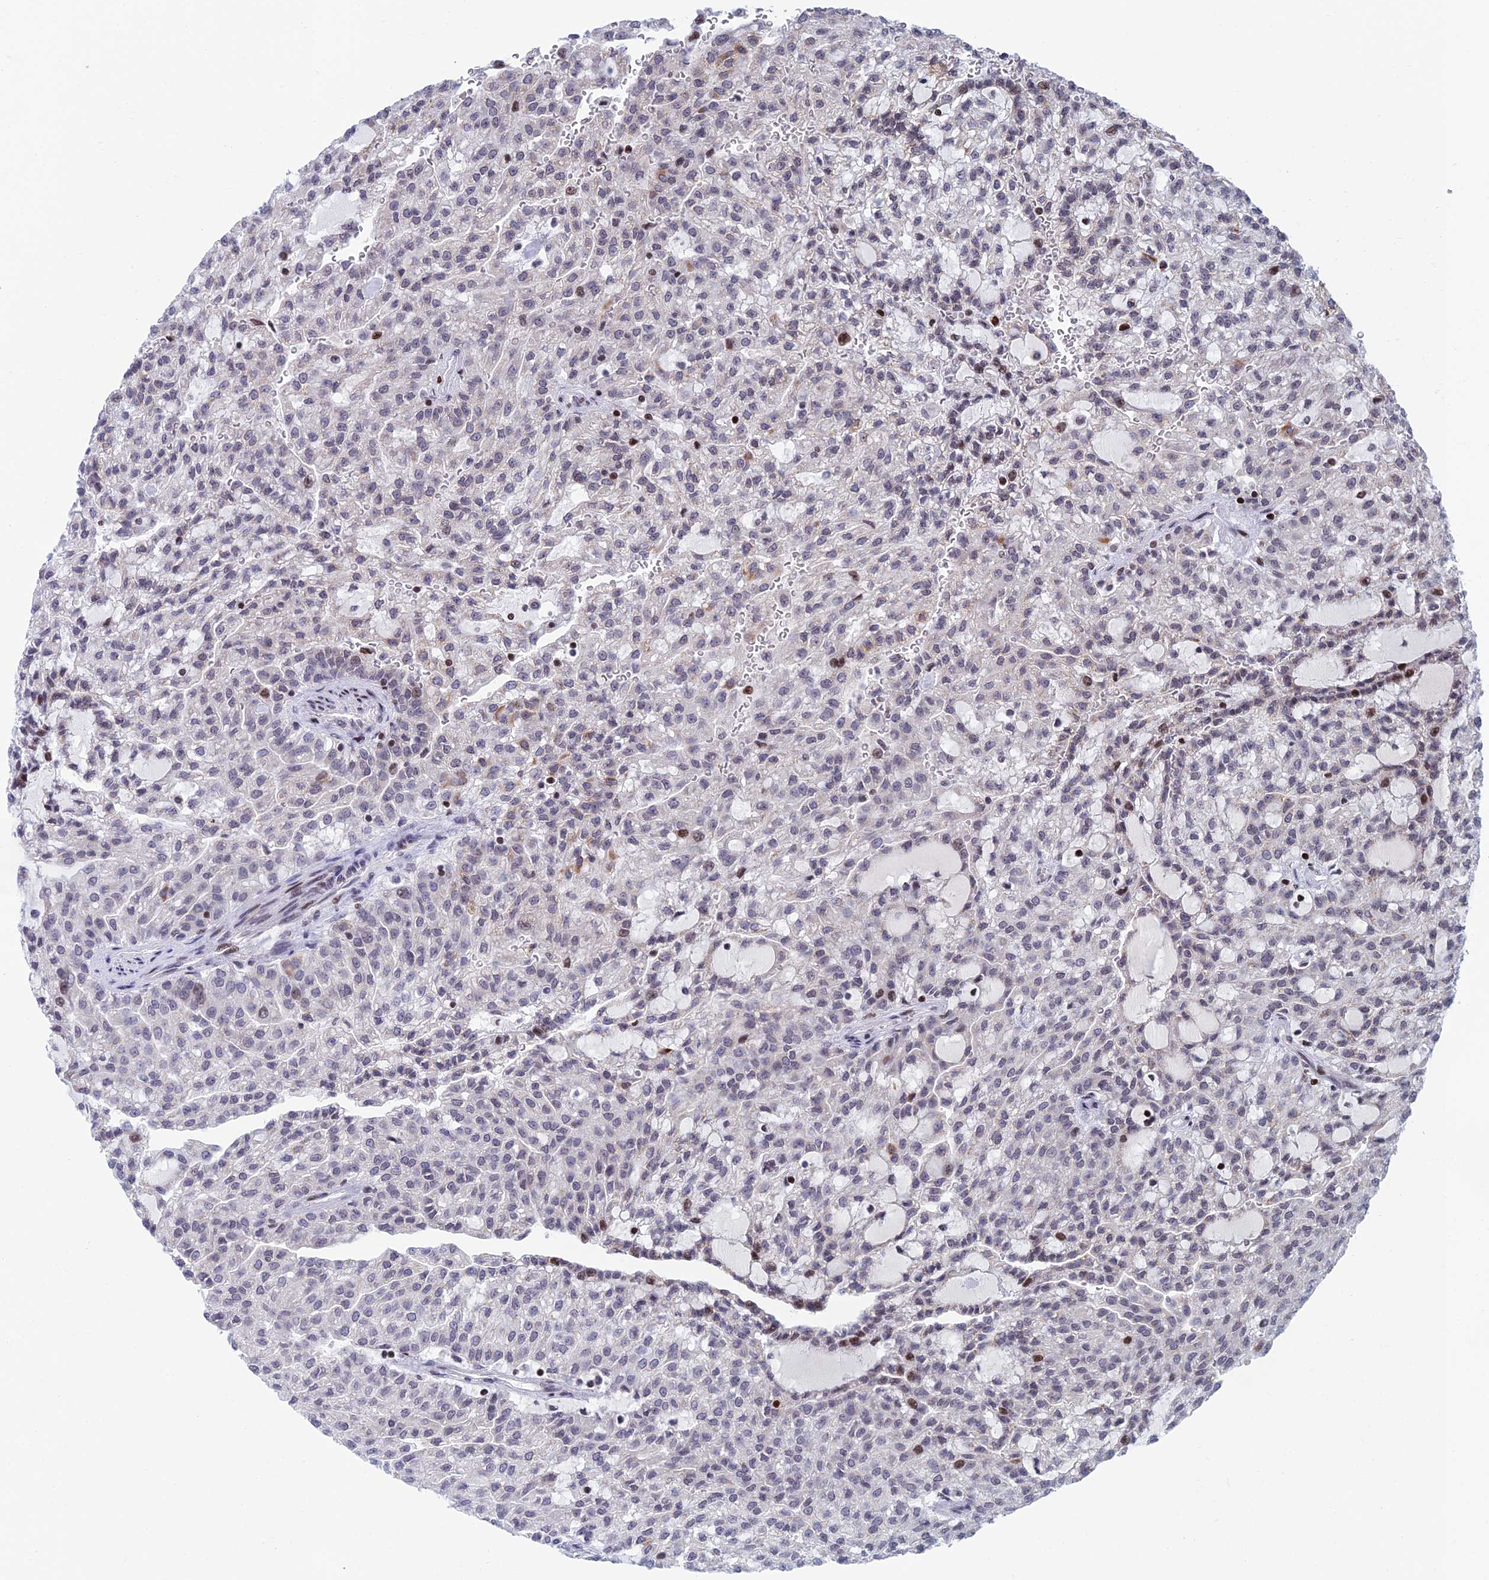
{"staining": {"intensity": "negative", "quantity": "none", "location": "none"}, "tissue": "renal cancer", "cell_type": "Tumor cells", "image_type": "cancer", "snomed": [{"axis": "morphology", "description": "Adenocarcinoma, NOS"}, {"axis": "topography", "description": "Kidney"}], "caption": "Immunohistochemical staining of human renal cancer demonstrates no significant staining in tumor cells.", "gene": "AFF3", "patient": {"sex": "male", "age": 63}}